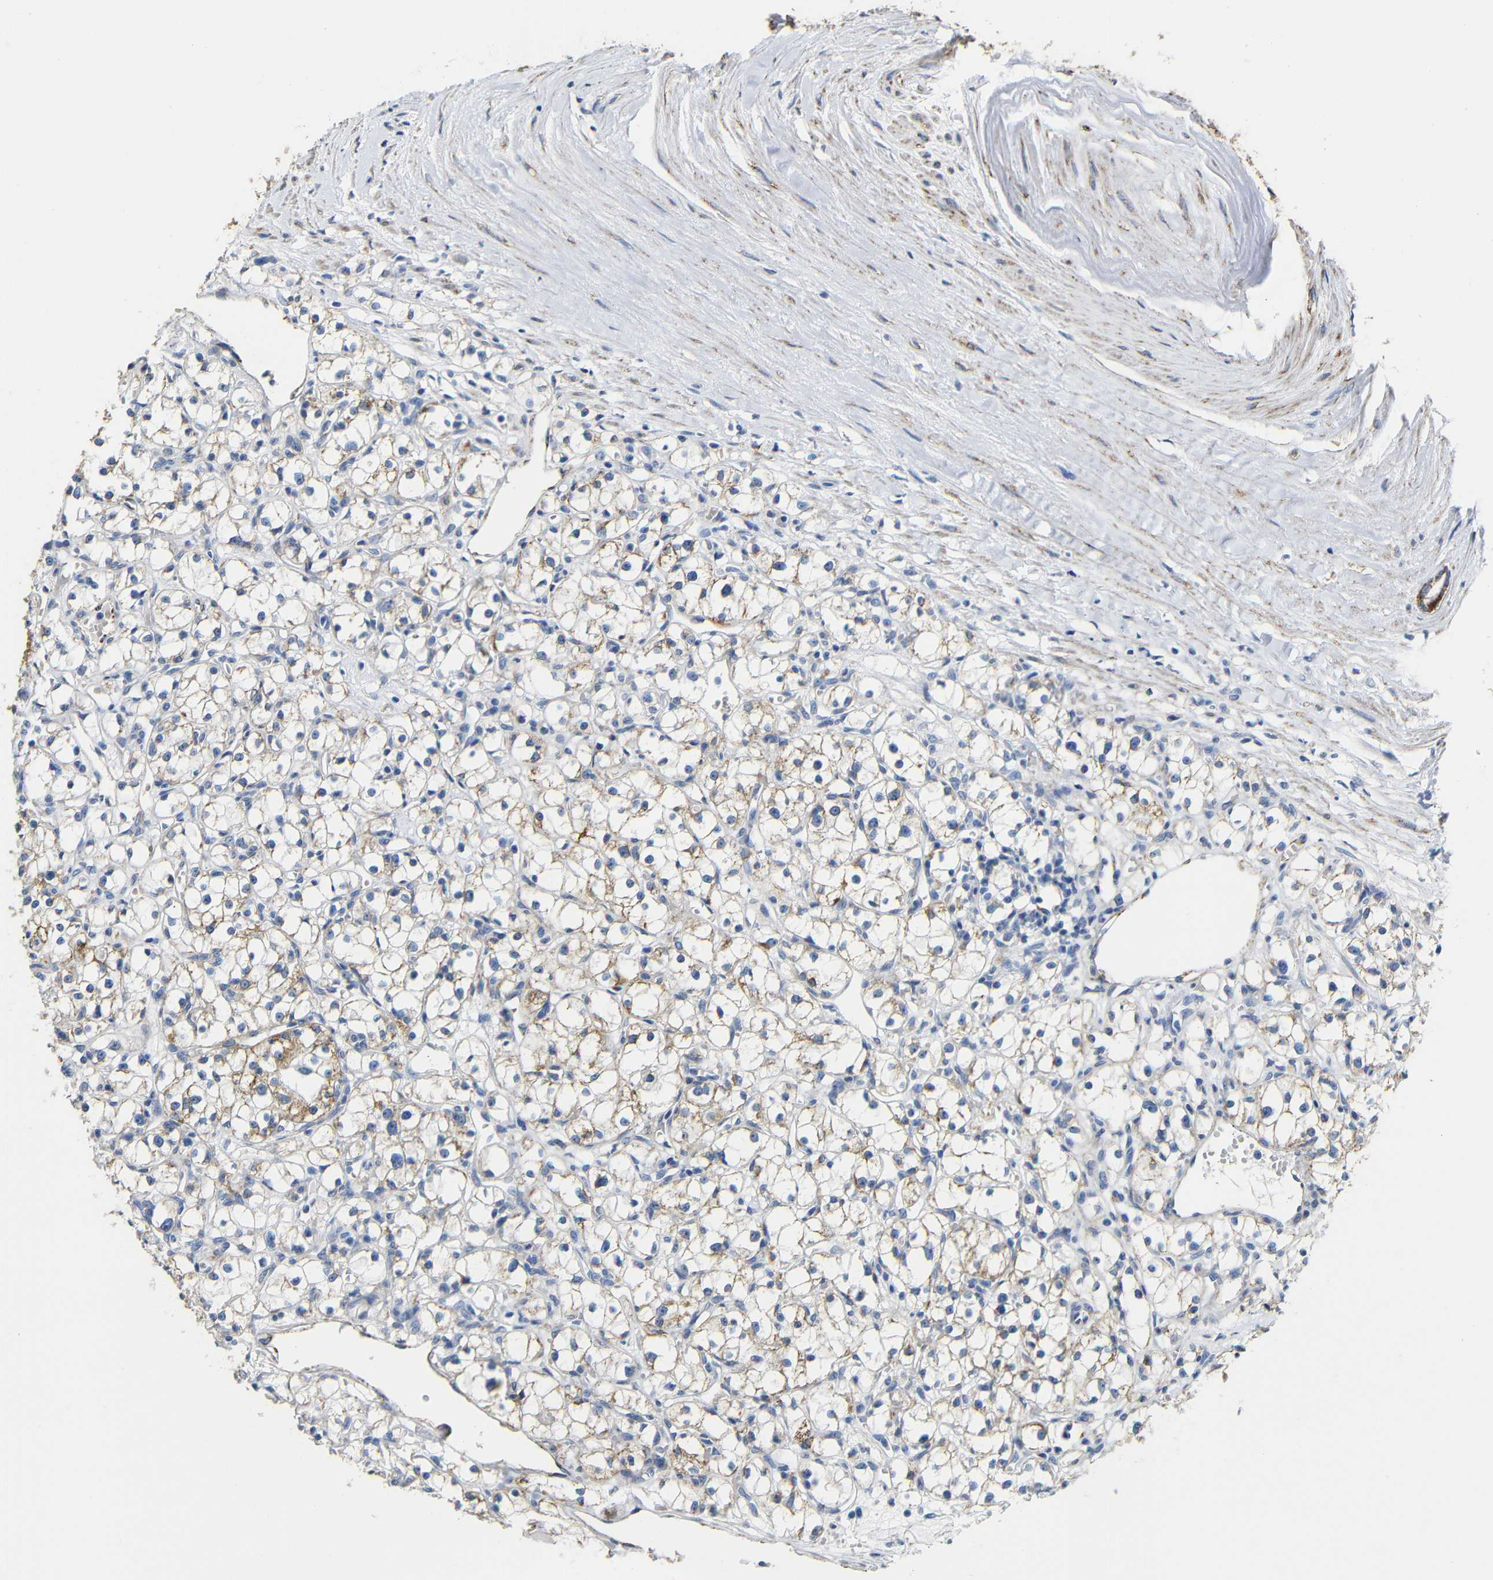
{"staining": {"intensity": "moderate", "quantity": "25%-75%", "location": "cytoplasmic/membranous"}, "tissue": "renal cancer", "cell_type": "Tumor cells", "image_type": "cancer", "snomed": [{"axis": "morphology", "description": "Adenocarcinoma, NOS"}, {"axis": "topography", "description": "Kidney"}], "caption": "Protein analysis of renal cancer (adenocarcinoma) tissue shows moderate cytoplasmic/membranous positivity in approximately 25%-75% of tumor cells.", "gene": "MAOA", "patient": {"sex": "male", "age": 56}}